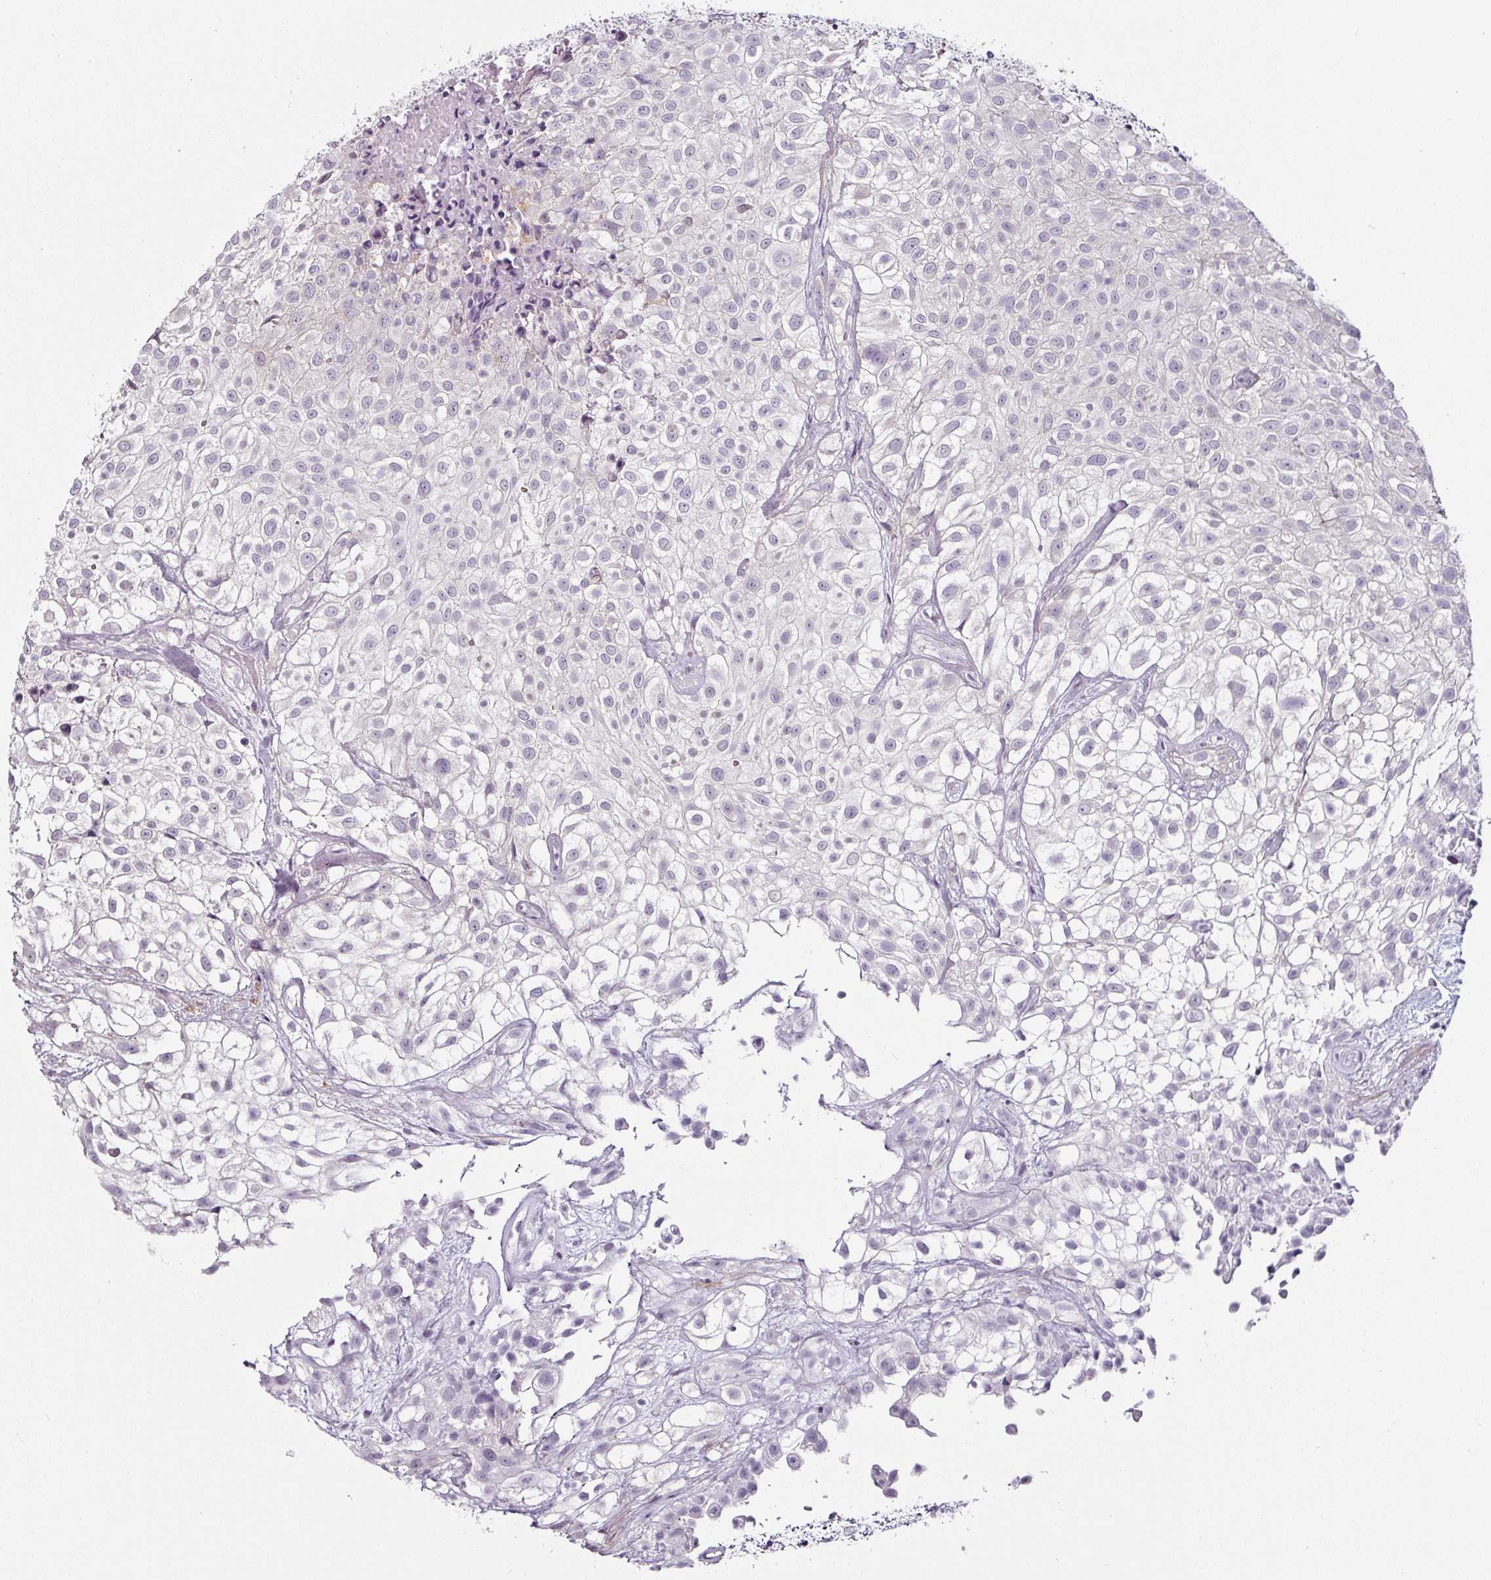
{"staining": {"intensity": "negative", "quantity": "none", "location": "none"}, "tissue": "urothelial cancer", "cell_type": "Tumor cells", "image_type": "cancer", "snomed": [{"axis": "morphology", "description": "Urothelial carcinoma, High grade"}, {"axis": "topography", "description": "Urinary bladder"}], "caption": "Immunohistochemistry (IHC) of urothelial cancer shows no staining in tumor cells.", "gene": "CAP2", "patient": {"sex": "male", "age": 56}}